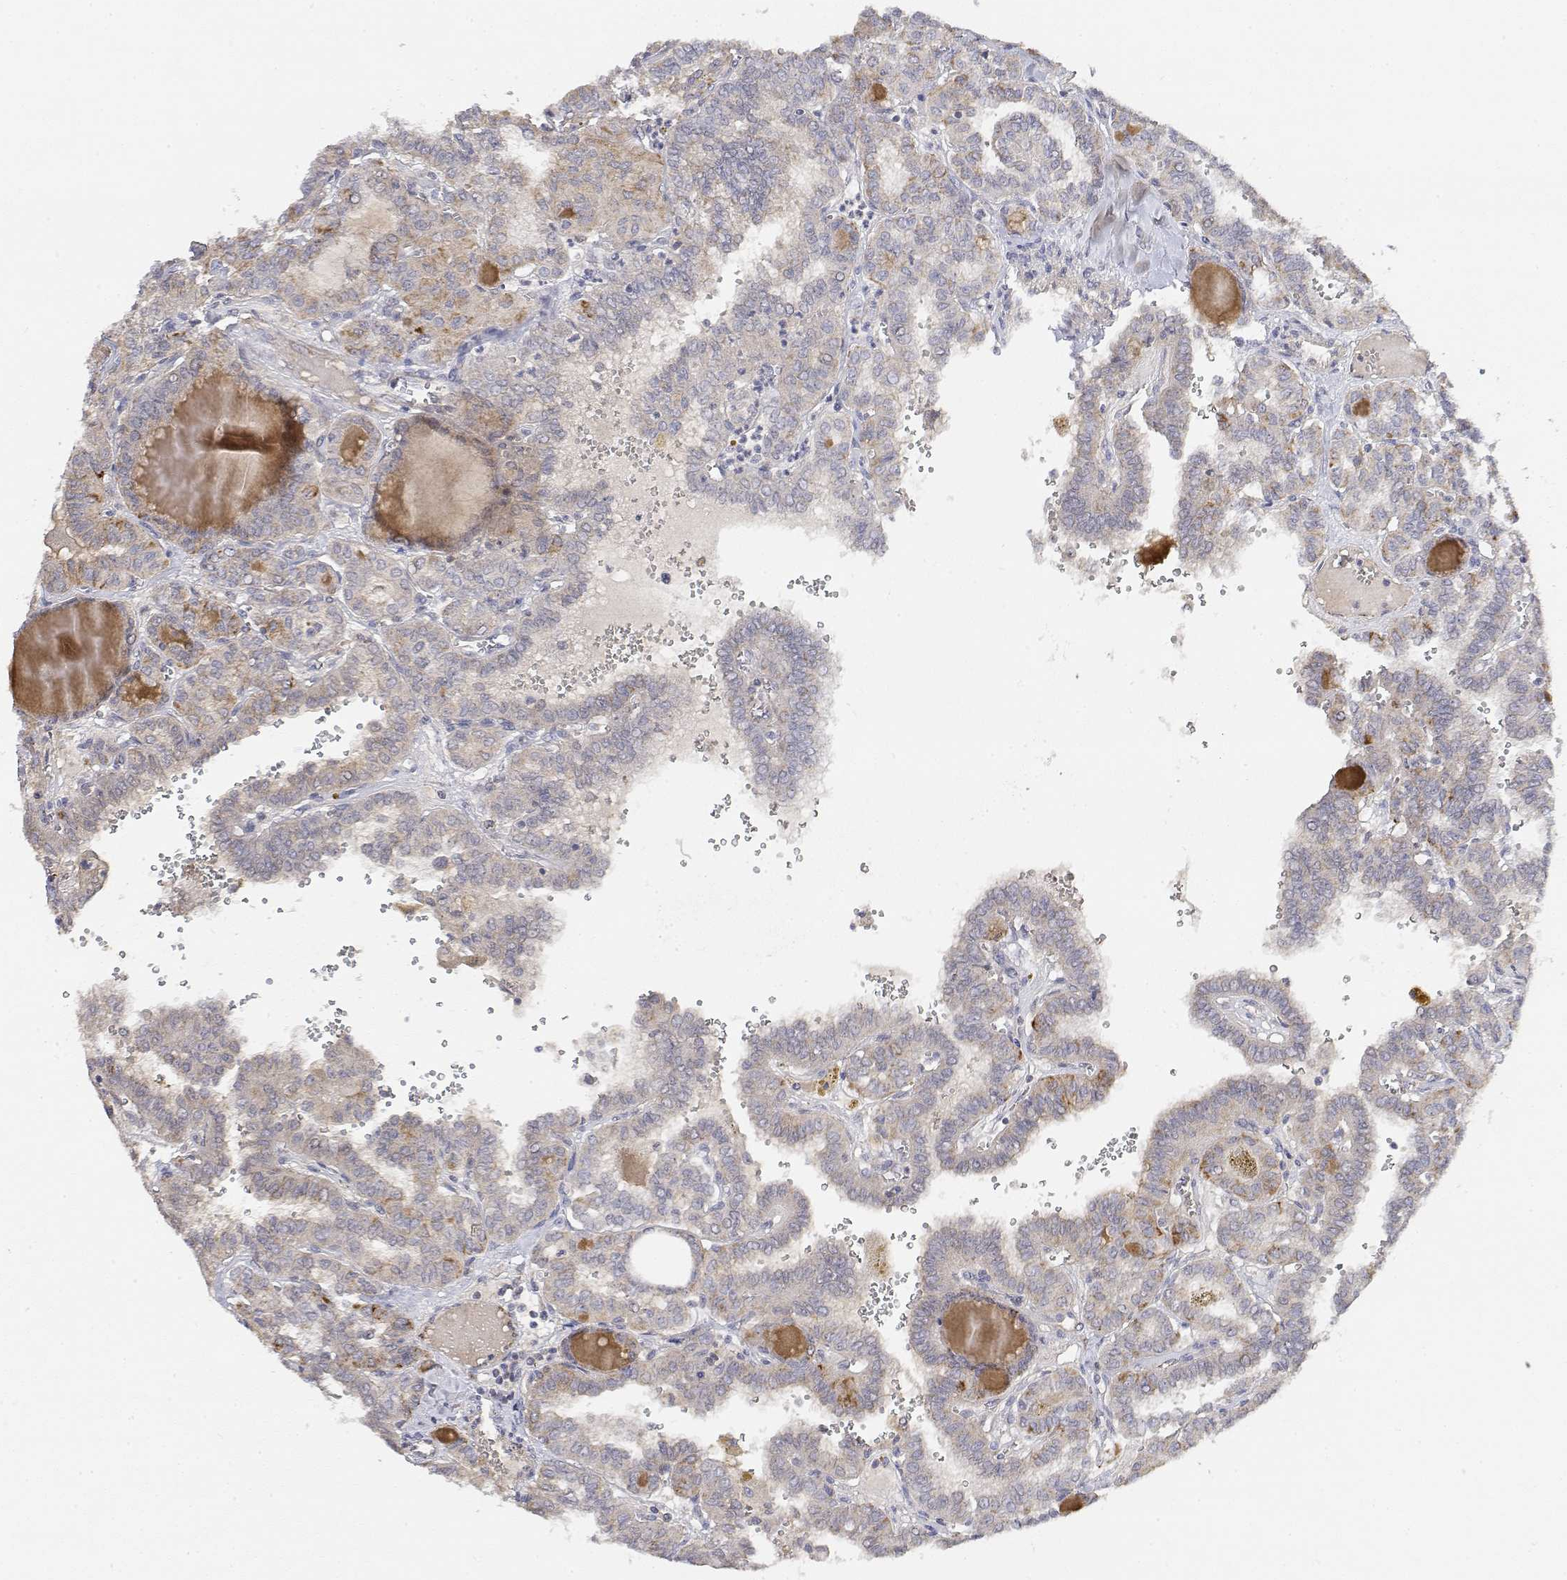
{"staining": {"intensity": "weak", "quantity": "<25%", "location": "cytoplasmic/membranous"}, "tissue": "thyroid cancer", "cell_type": "Tumor cells", "image_type": "cancer", "snomed": [{"axis": "morphology", "description": "Papillary adenocarcinoma, NOS"}, {"axis": "topography", "description": "Thyroid gland"}], "caption": "DAB (3,3'-diaminobenzidine) immunohistochemical staining of thyroid papillary adenocarcinoma demonstrates no significant positivity in tumor cells.", "gene": "LONRF3", "patient": {"sex": "female", "age": 41}}